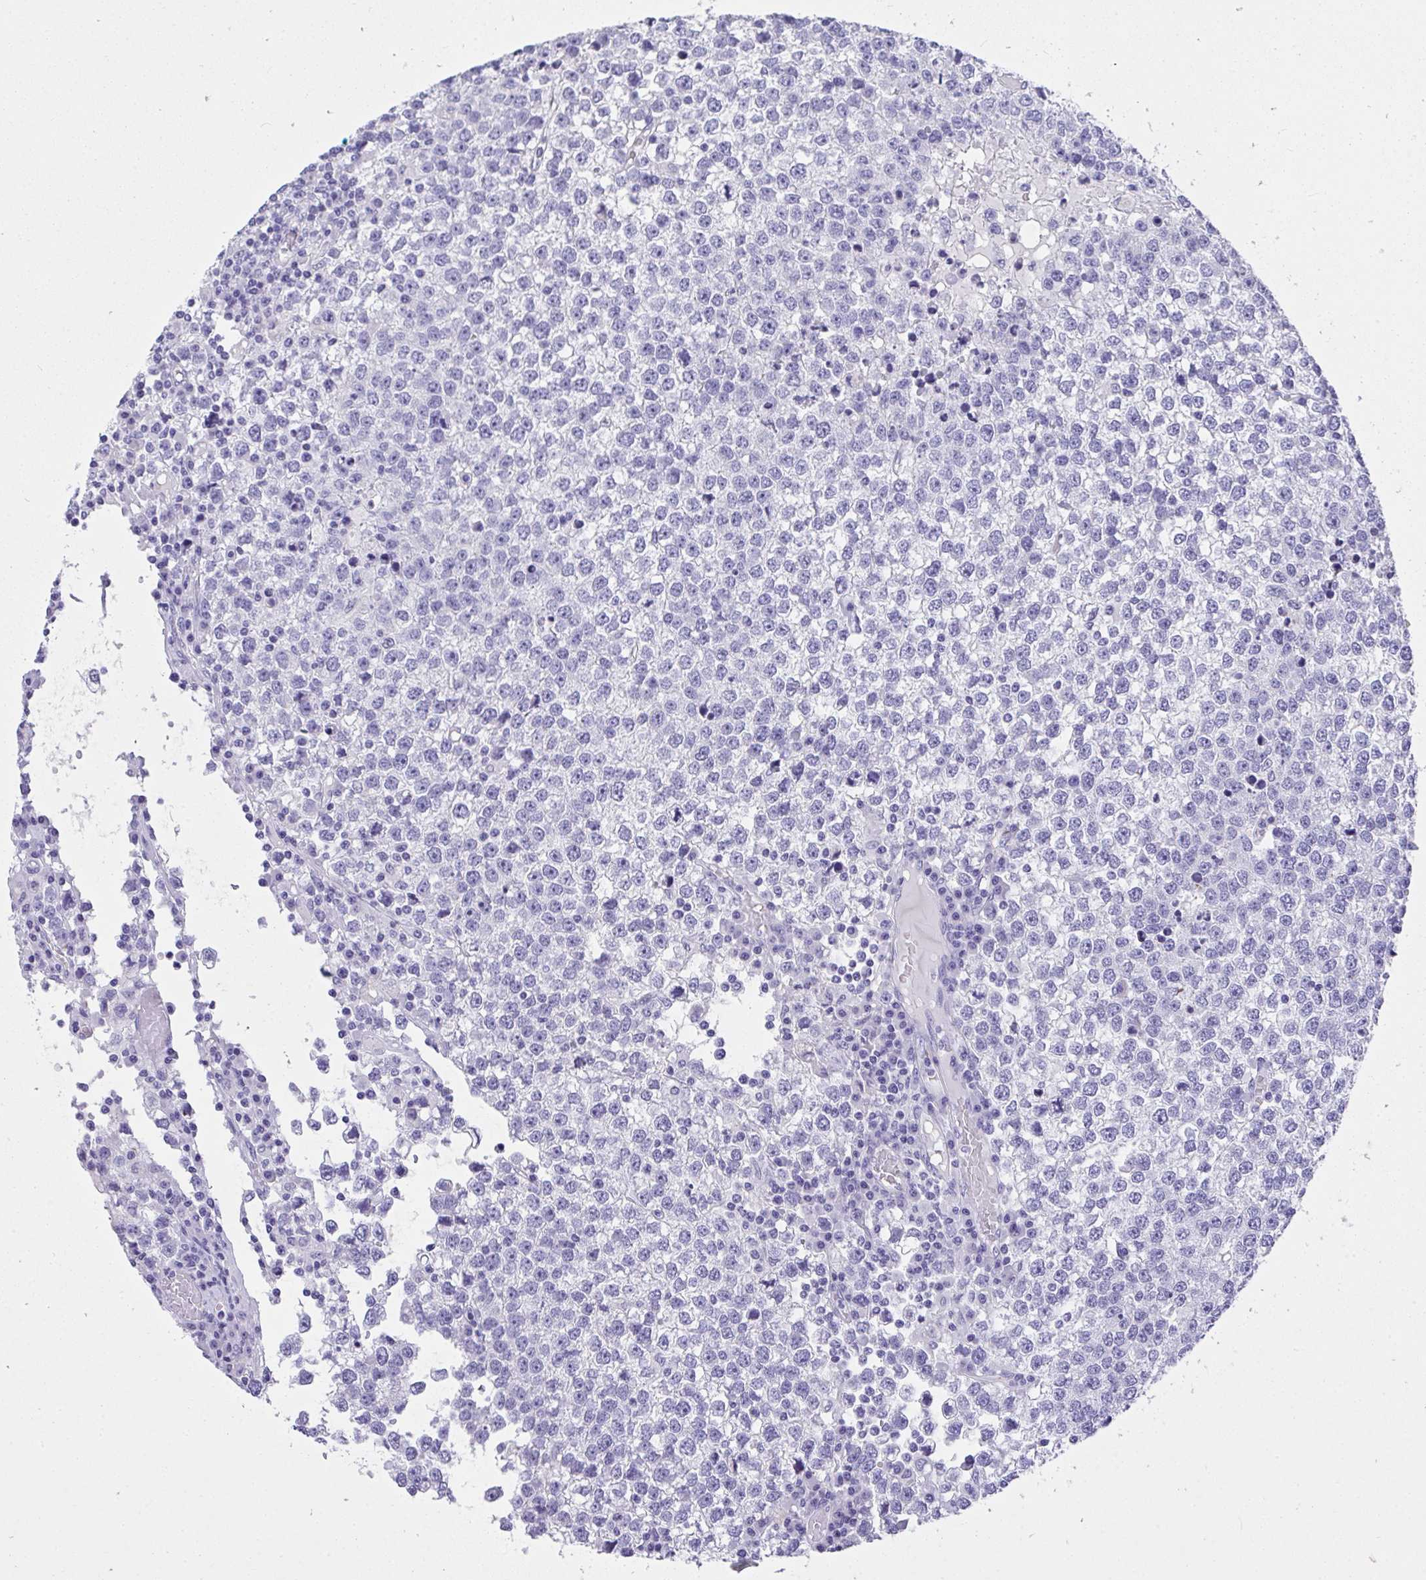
{"staining": {"intensity": "negative", "quantity": "none", "location": "none"}, "tissue": "testis cancer", "cell_type": "Tumor cells", "image_type": "cancer", "snomed": [{"axis": "morphology", "description": "Seminoma, NOS"}, {"axis": "topography", "description": "Testis"}], "caption": "A high-resolution histopathology image shows immunohistochemistry (IHC) staining of testis seminoma, which displays no significant expression in tumor cells.", "gene": "AVIL", "patient": {"sex": "male", "age": 65}}